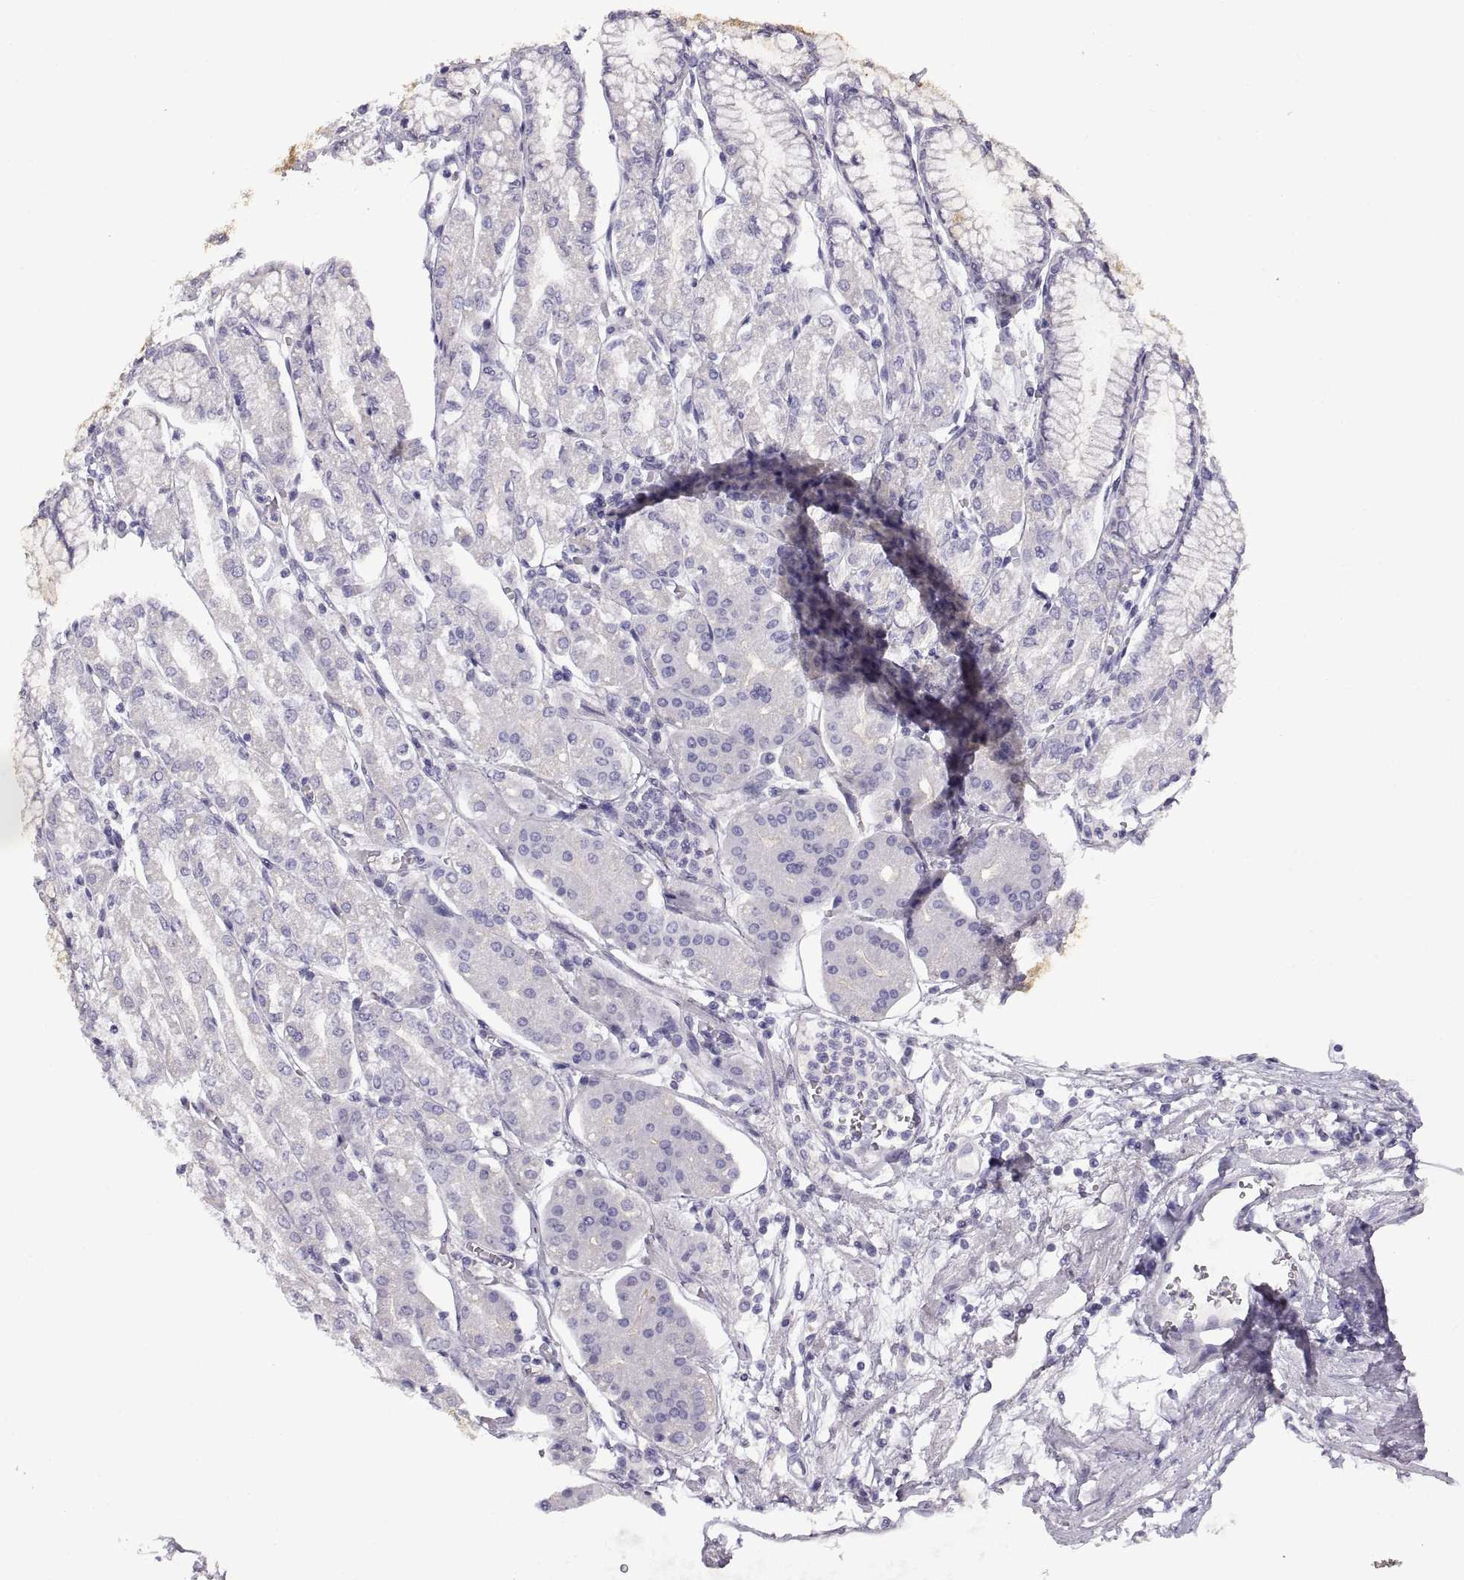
{"staining": {"intensity": "weak", "quantity": "<25%", "location": "cytoplasmic/membranous"}, "tissue": "stomach", "cell_type": "Glandular cells", "image_type": "normal", "snomed": [{"axis": "morphology", "description": "Normal tissue, NOS"}, {"axis": "topography", "description": "Skeletal muscle"}, {"axis": "topography", "description": "Stomach"}], "caption": "Stomach stained for a protein using immunohistochemistry (IHC) displays no staining glandular cells.", "gene": "CRYBB3", "patient": {"sex": "female", "age": 57}}